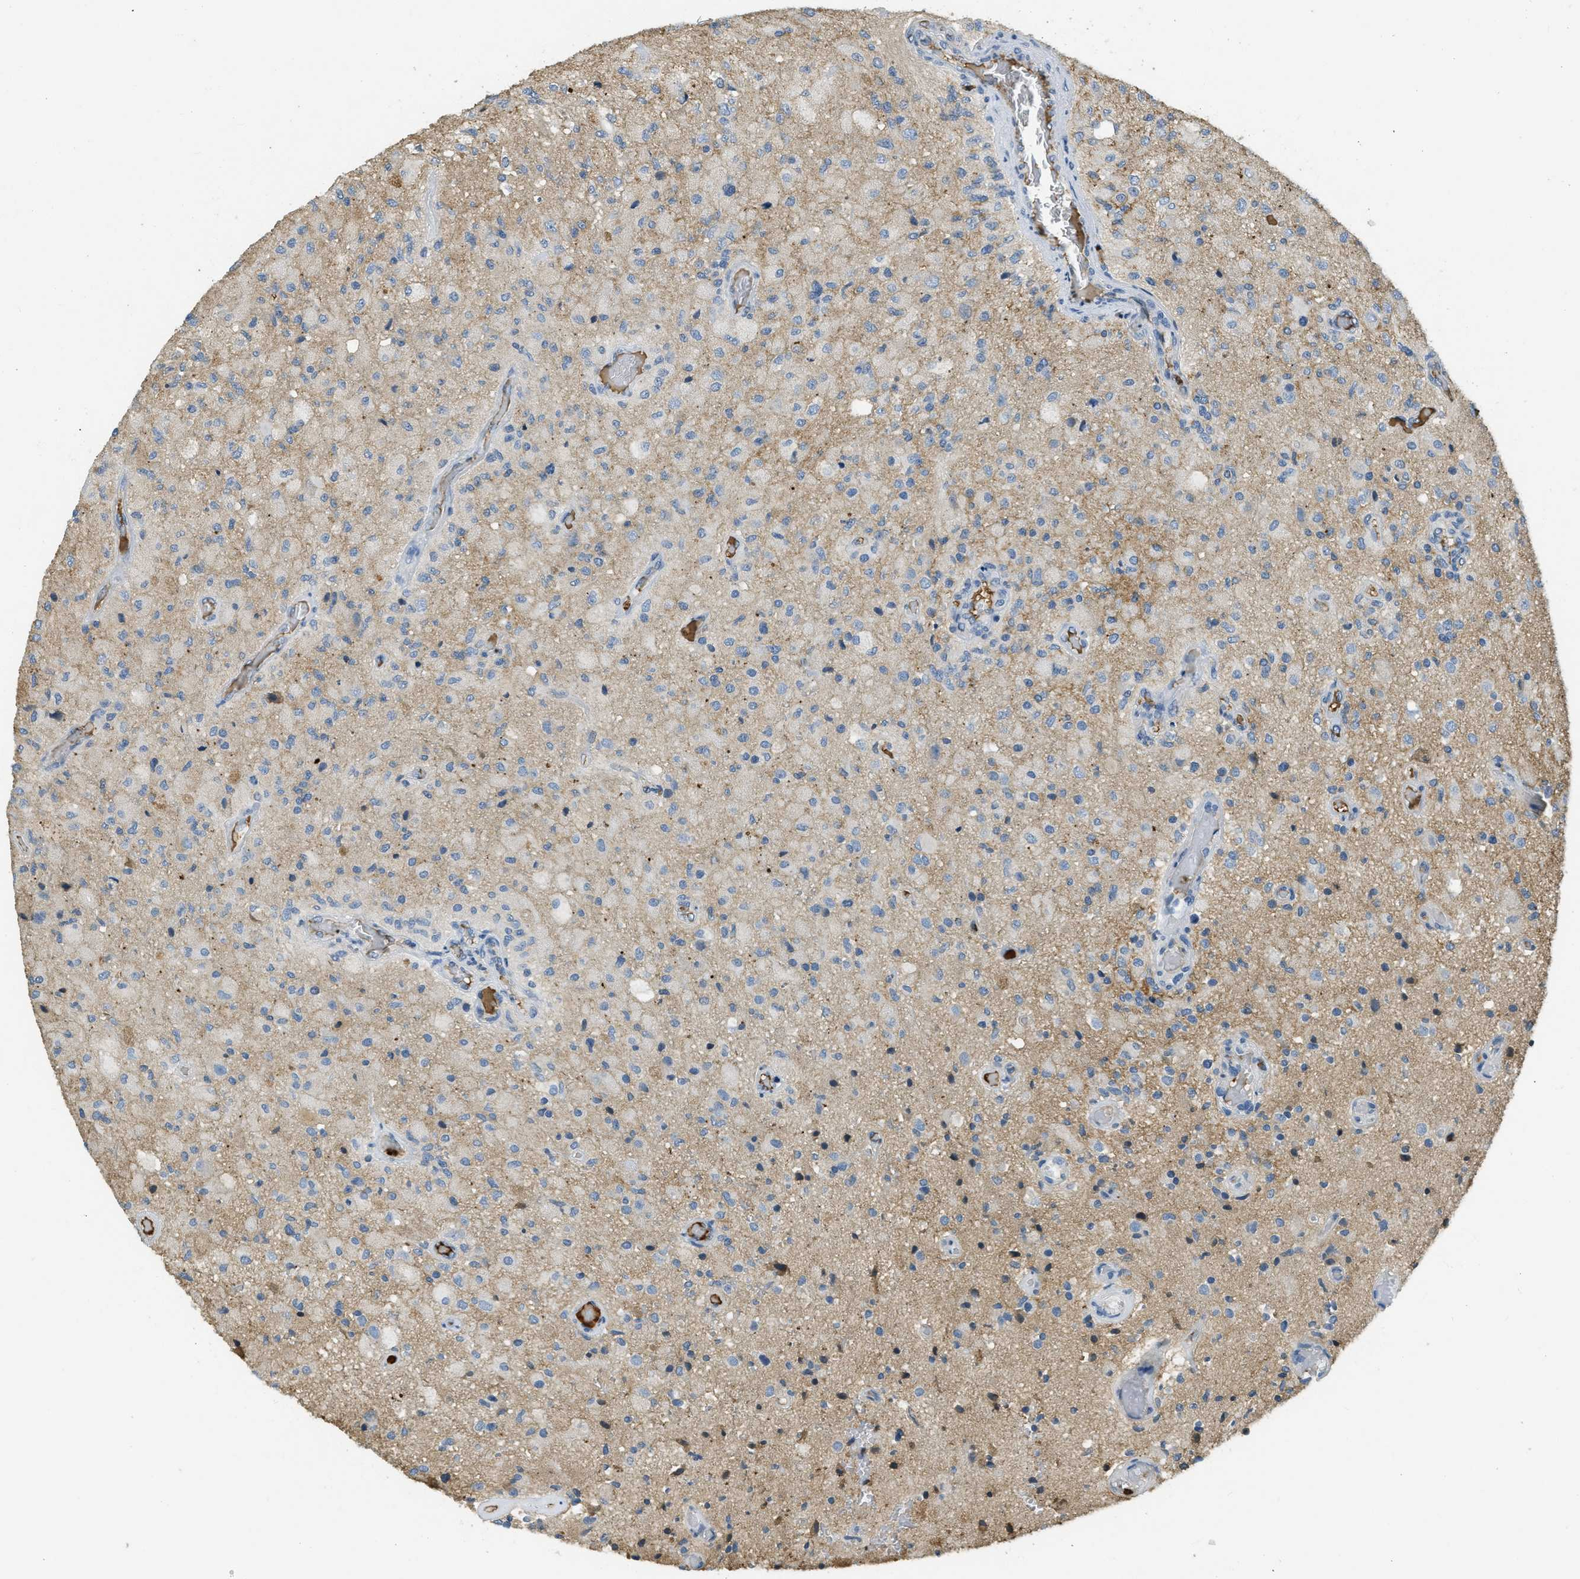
{"staining": {"intensity": "weak", "quantity": "<25%", "location": "cytoplasmic/membranous"}, "tissue": "glioma", "cell_type": "Tumor cells", "image_type": "cancer", "snomed": [{"axis": "morphology", "description": "Normal tissue, NOS"}, {"axis": "morphology", "description": "Glioma, malignant, High grade"}, {"axis": "topography", "description": "Cerebral cortex"}], "caption": "Human malignant high-grade glioma stained for a protein using IHC exhibits no positivity in tumor cells.", "gene": "PRTN3", "patient": {"sex": "male", "age": 77}}